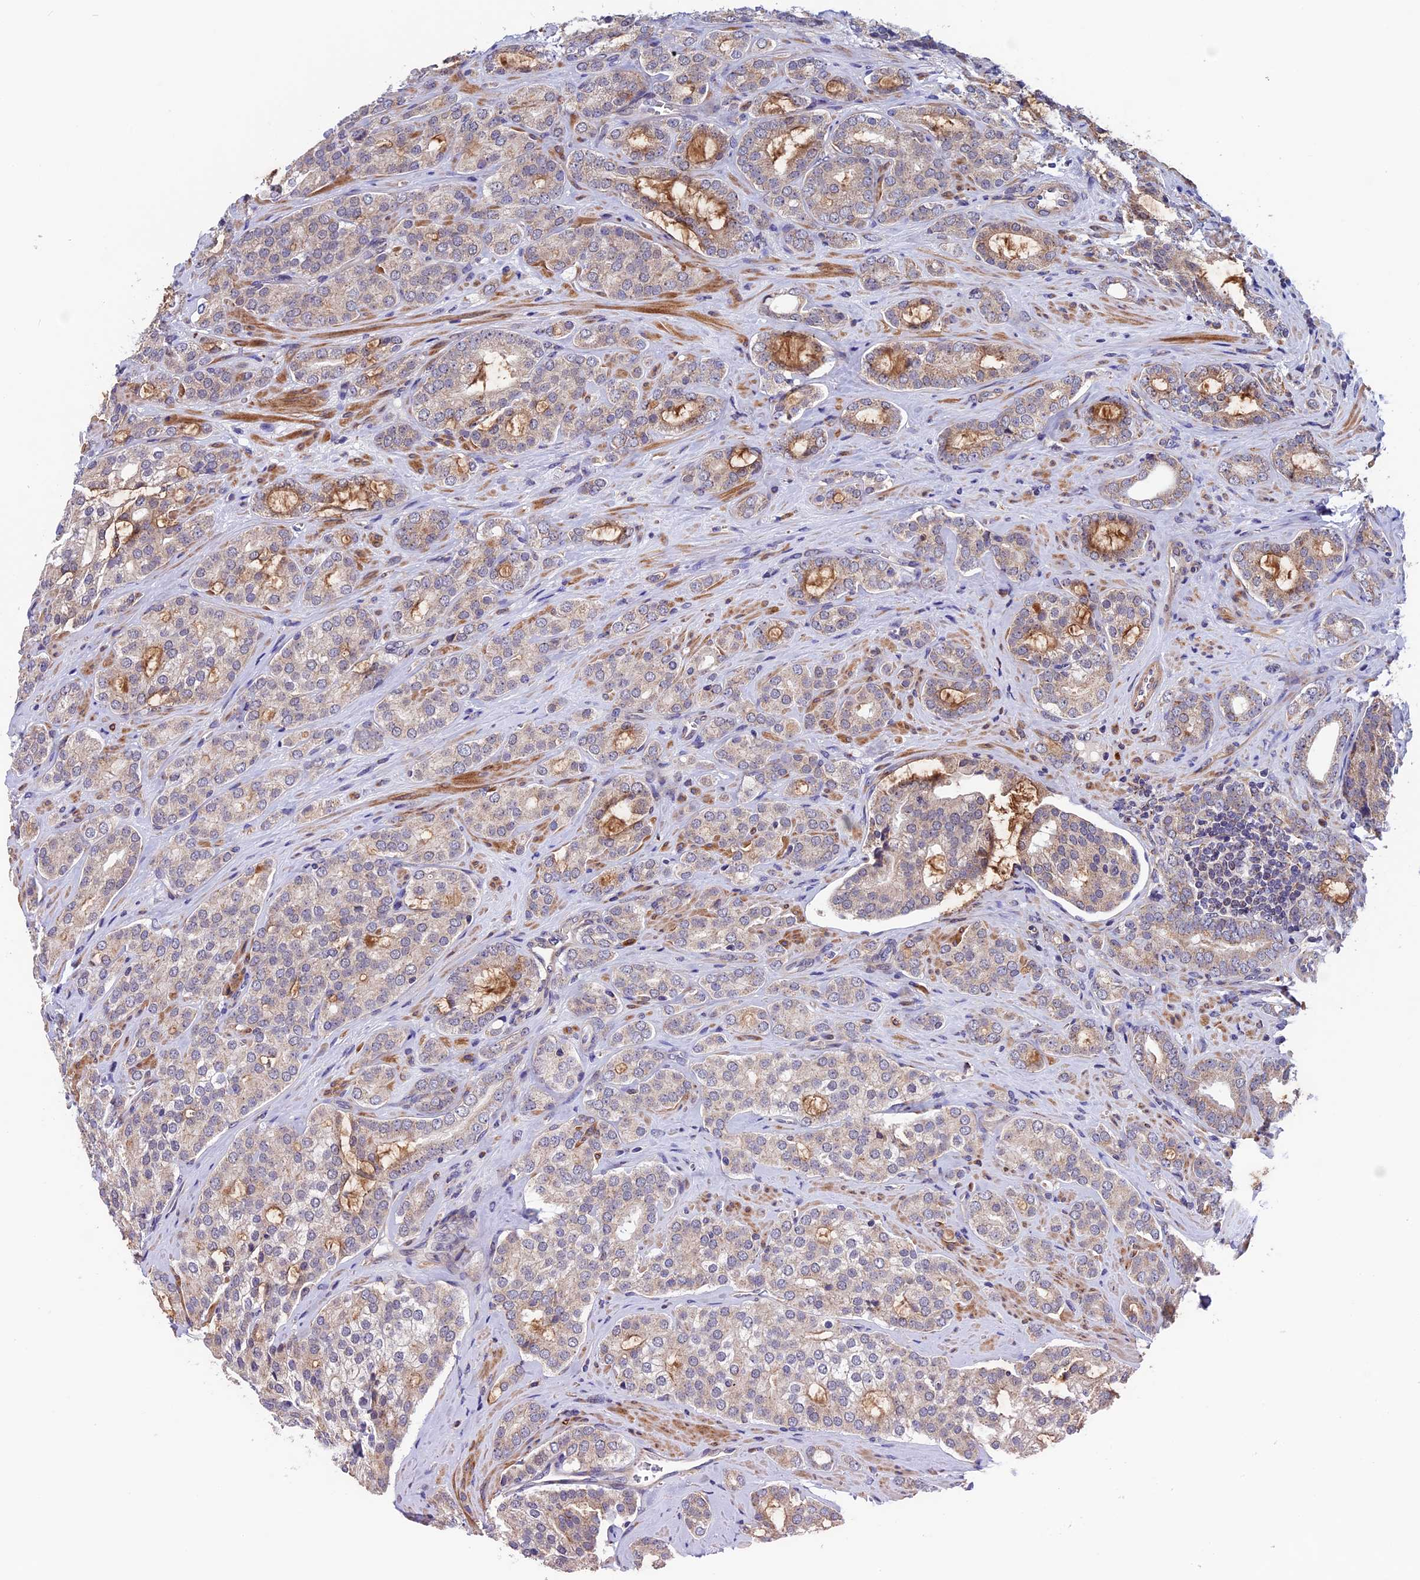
{"staining": {"intensity": "weak", "quantity": "25%-75%", "location": "cytoplasmic/membranous"}, "tissue": "prostate cancer", "cell_type": "Tumor cells", "image_type": "cancer", "snomed": [{"axis": "morphology", "description": "Adenocarcinoma, High grade"}, {"axis": "topography", "description": "Prostate"}], "caption": "Prostate cancer (high-grade adenocarcinoma) stained with a protein marker demonstrates weak staining in tumor cells.", "gene": "RNF17", "patient": {"sex": "male", "age": 63}}